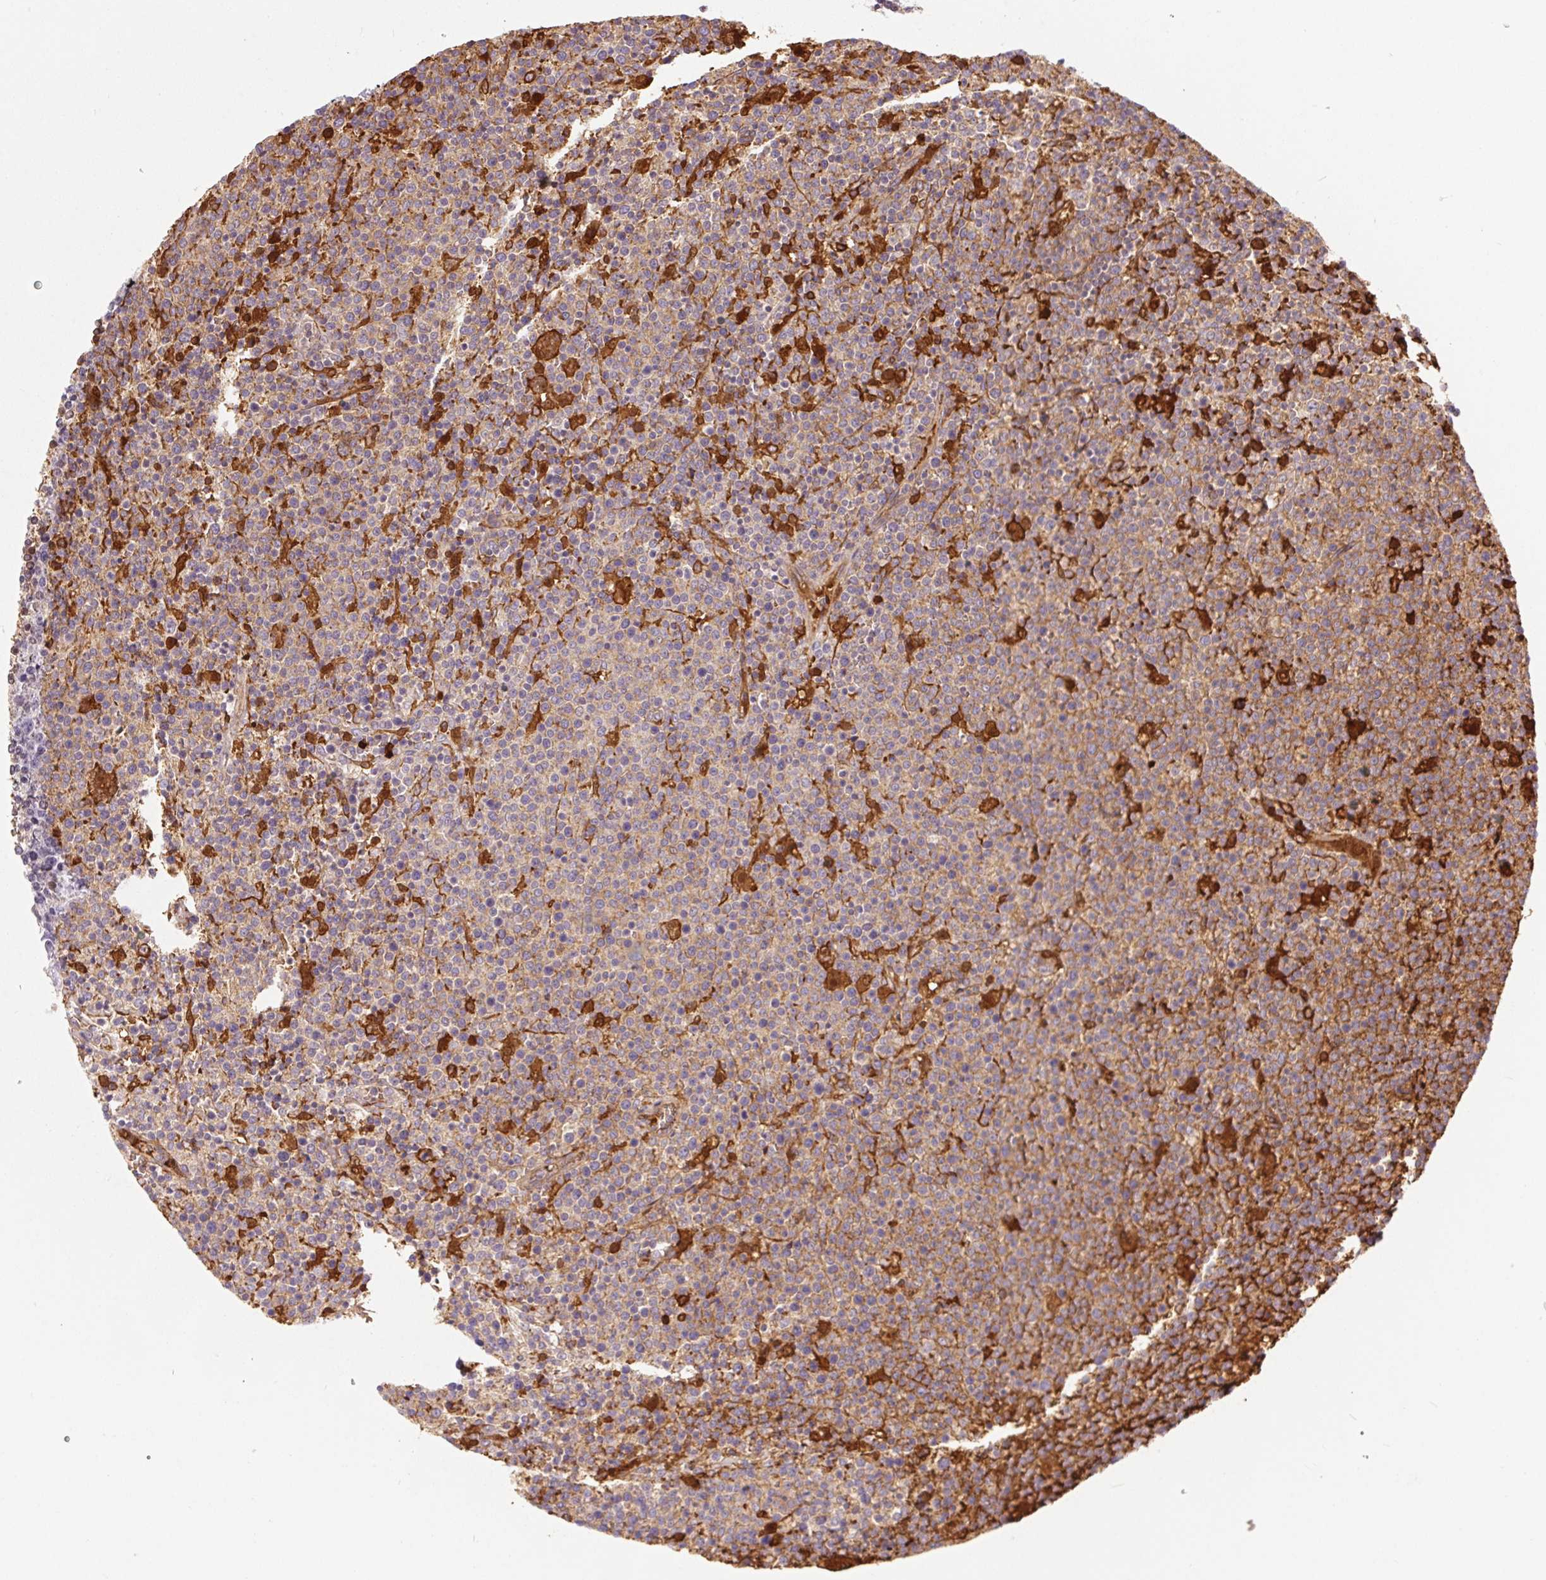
{"staining": {"intensity": "moderate", "quantity": "<25%", "location": "cytoplasmic/membranous"}, "tissue": "lymphoma", "cell_type": "Tumor cells", "image_type": "cancer", "snomed": [{"axis": "morphology", "description": "Malignant lymphoma, non-Hodgkin's type, High grade"}, {"axis": "topography", "description": "Lymph node"}], "caption": "An IHC image of neoplastic tissue is shown. Protein staining in brown shows moderate cytoplasmic/membranous positivity in lymphoma within tumor cells.", "gene": "ORM1", "patient": {"sex": "male", "age": 61}}